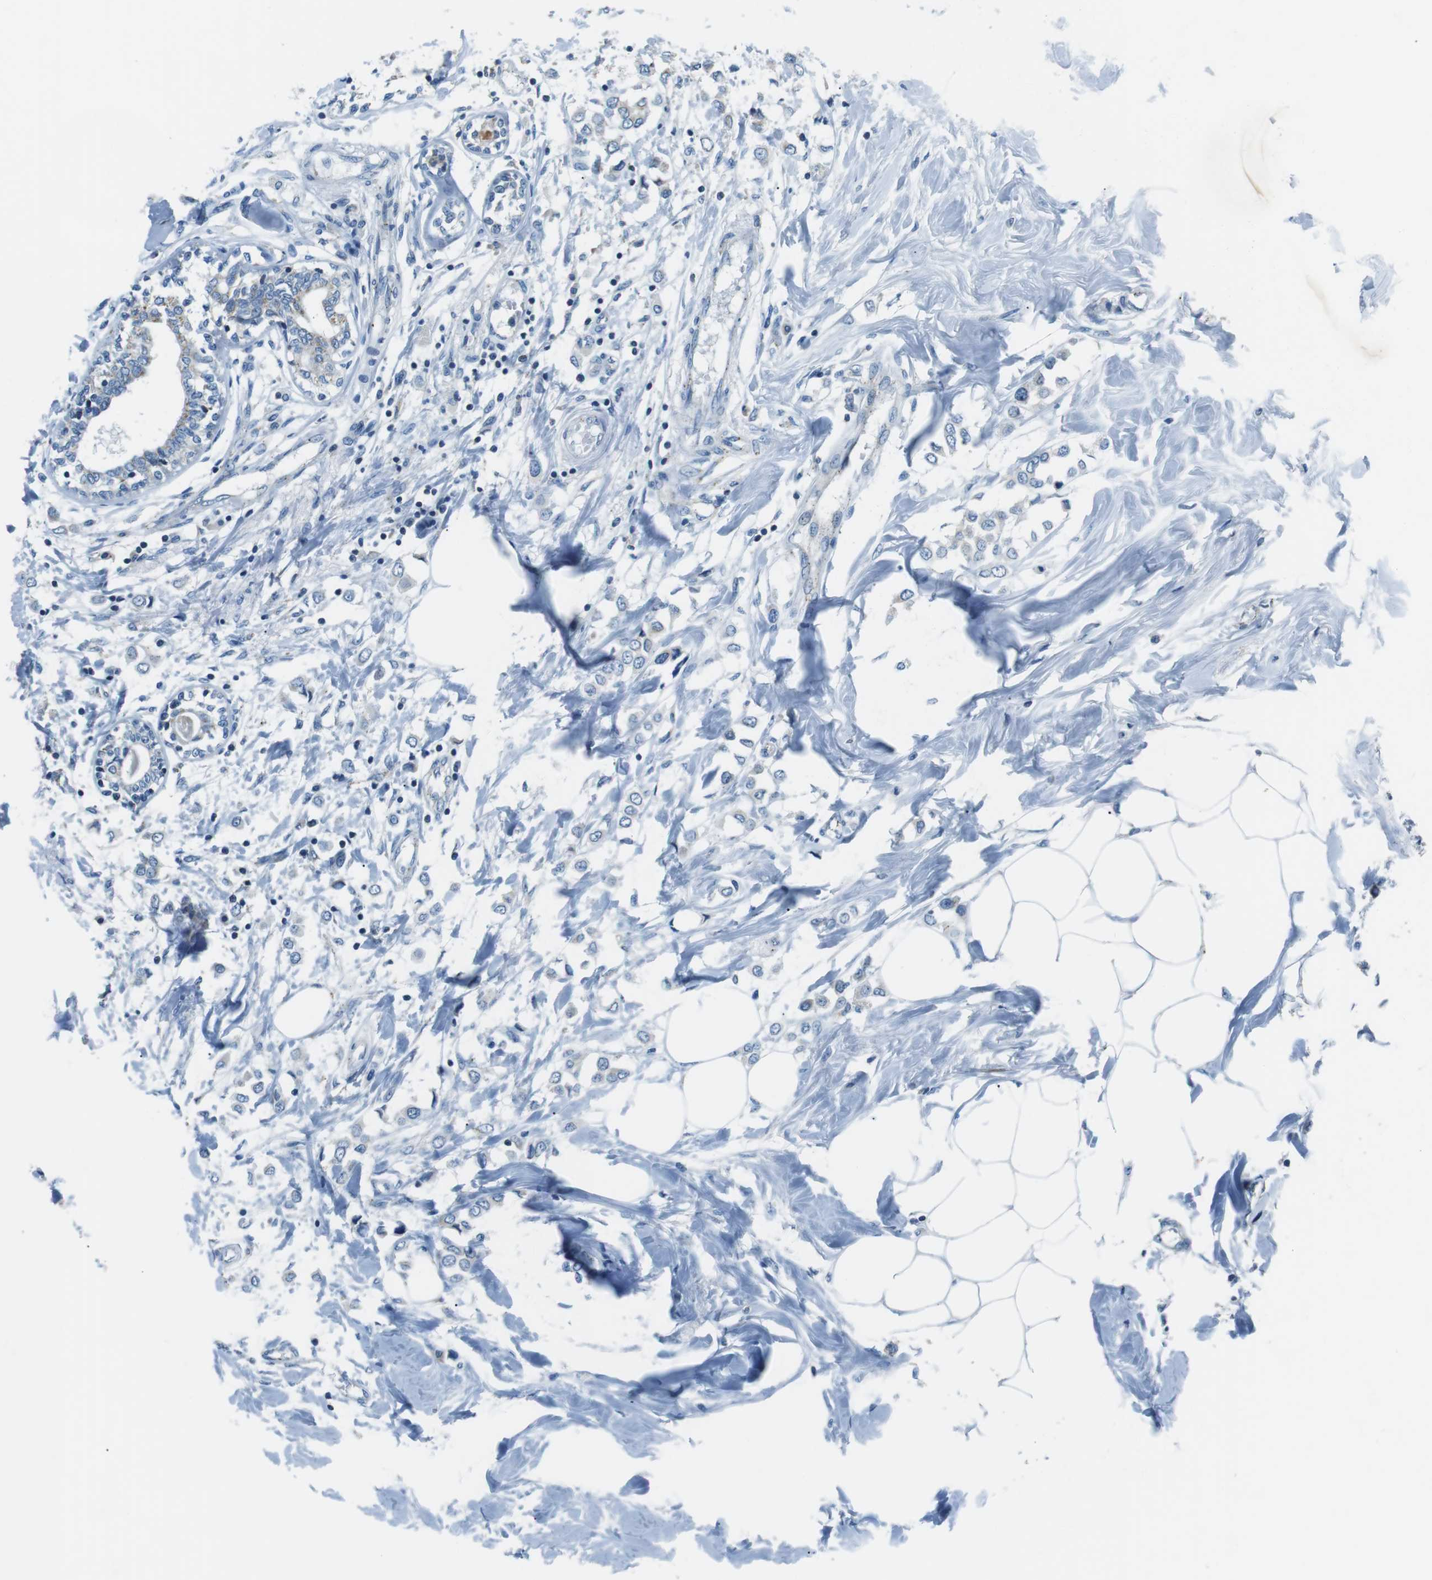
{"staining": {"intensity": "negative", "quantity": "none", "location": "none"}, "tissue": "breast cancer", "cell_type": "Tumor cells", "image_type": "cancer", "snomed": [{"axis": "morphology", "description": "Lobular carcinoma"}, {"axis": "topography", "description": "Breast"}], "caption": "Tumor cells are negative for protein expression in human breast cancer.", "gene": "FAM3B", "patient": {"sex": "female", "age": 51}}